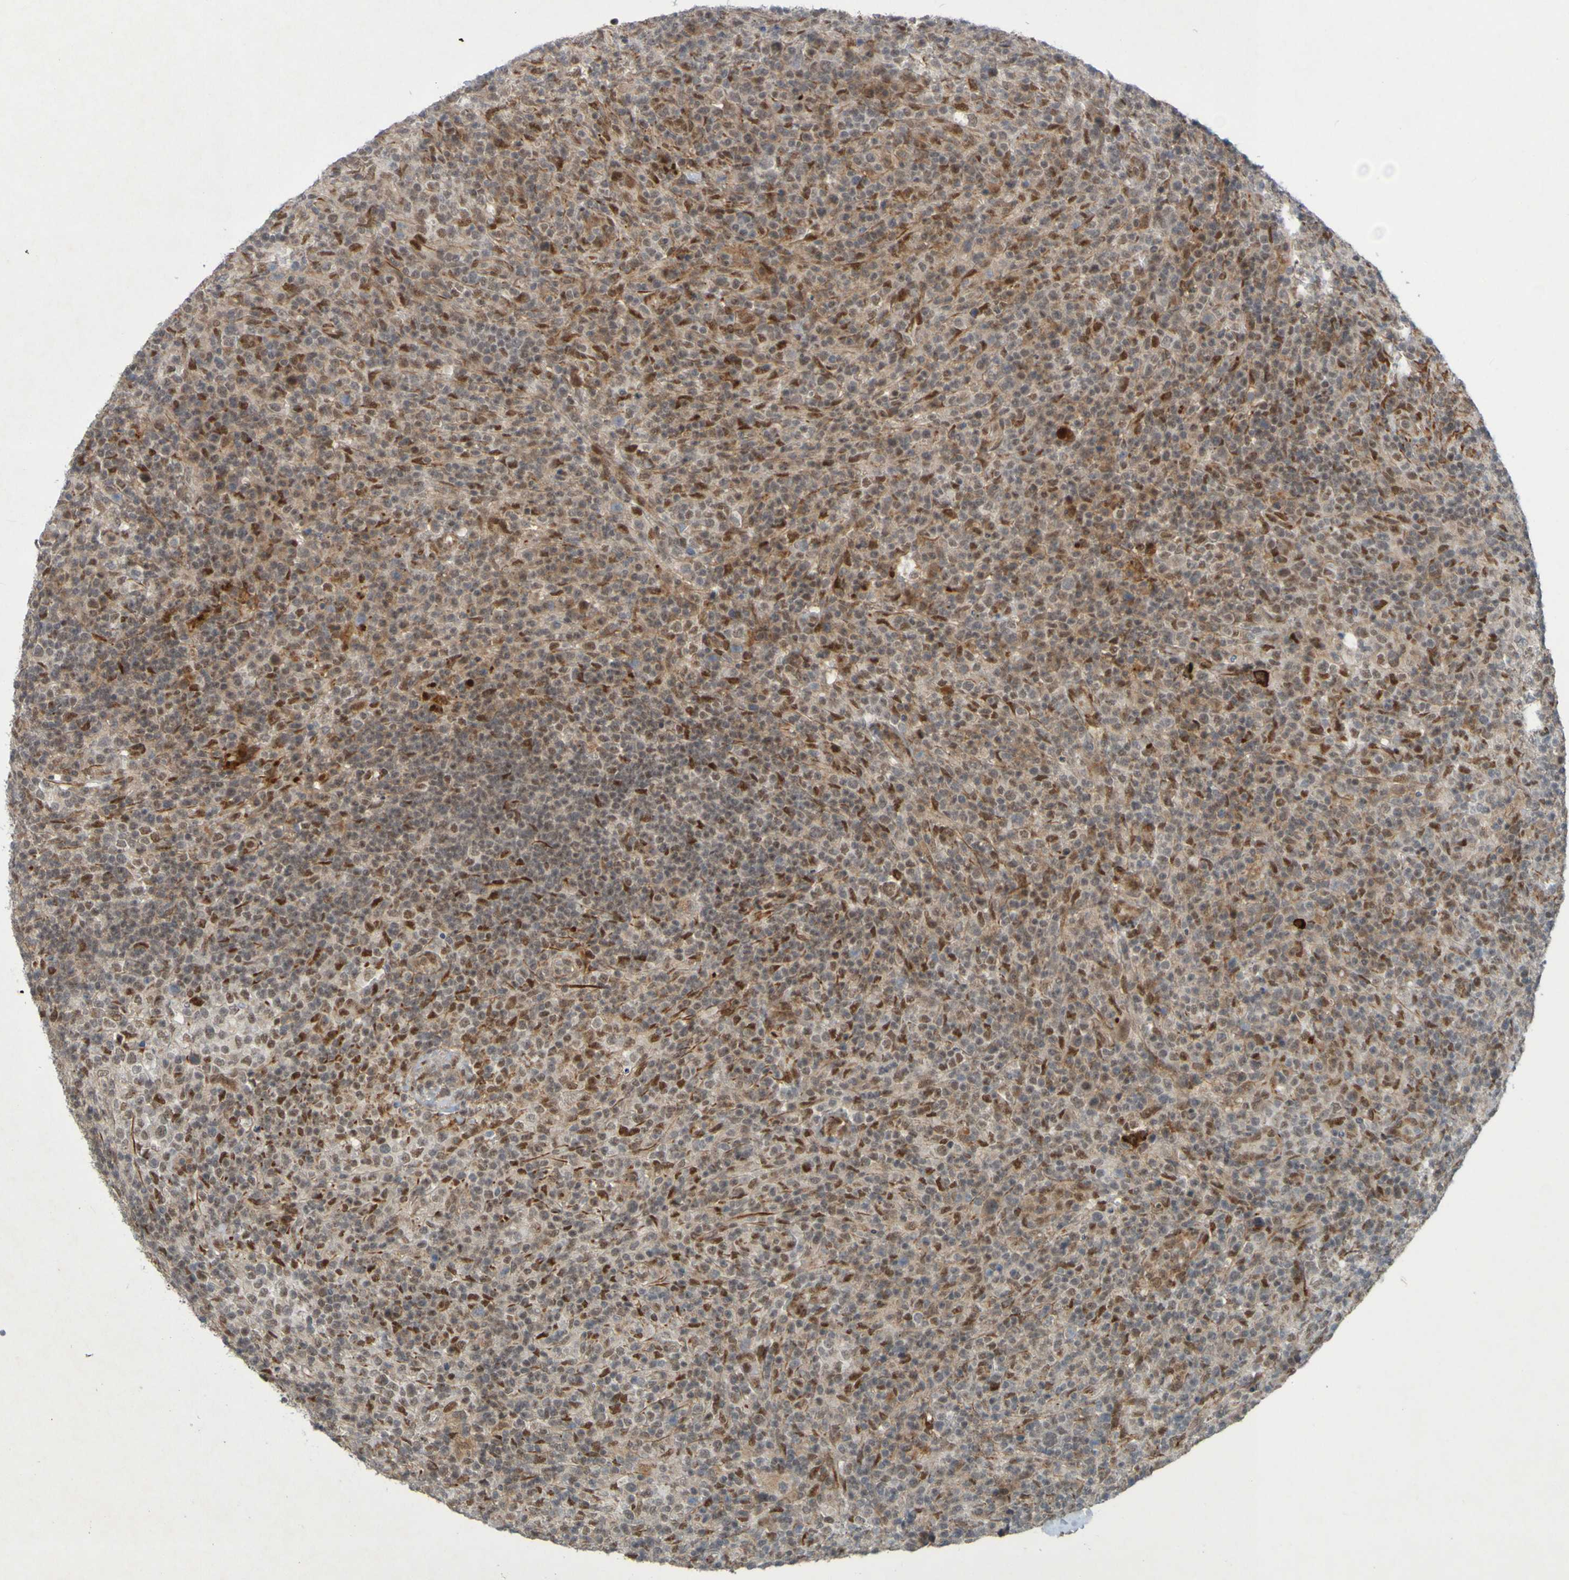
{"staining": {"intensity": "moderate", "quantity": "25%-75%", "location": "nuclear"}, "tissue": "lymphoma", "cell_type": "Tumor cells", "image_type": "cancer", "snomed": [{"axis": "morphology", "description": "Malignant lymphoma, non-Hodgkin's type, High grade"}, {"axis": "topography", "description": "Lymph node"}], "caption": "IHC (DAB) staining of lymphoma shows moderate nuclear protein expression in approximately 25%-75% of tumor cells.", "gene": "MCPH1", "patient": {"sex": "female", "age": 76}}